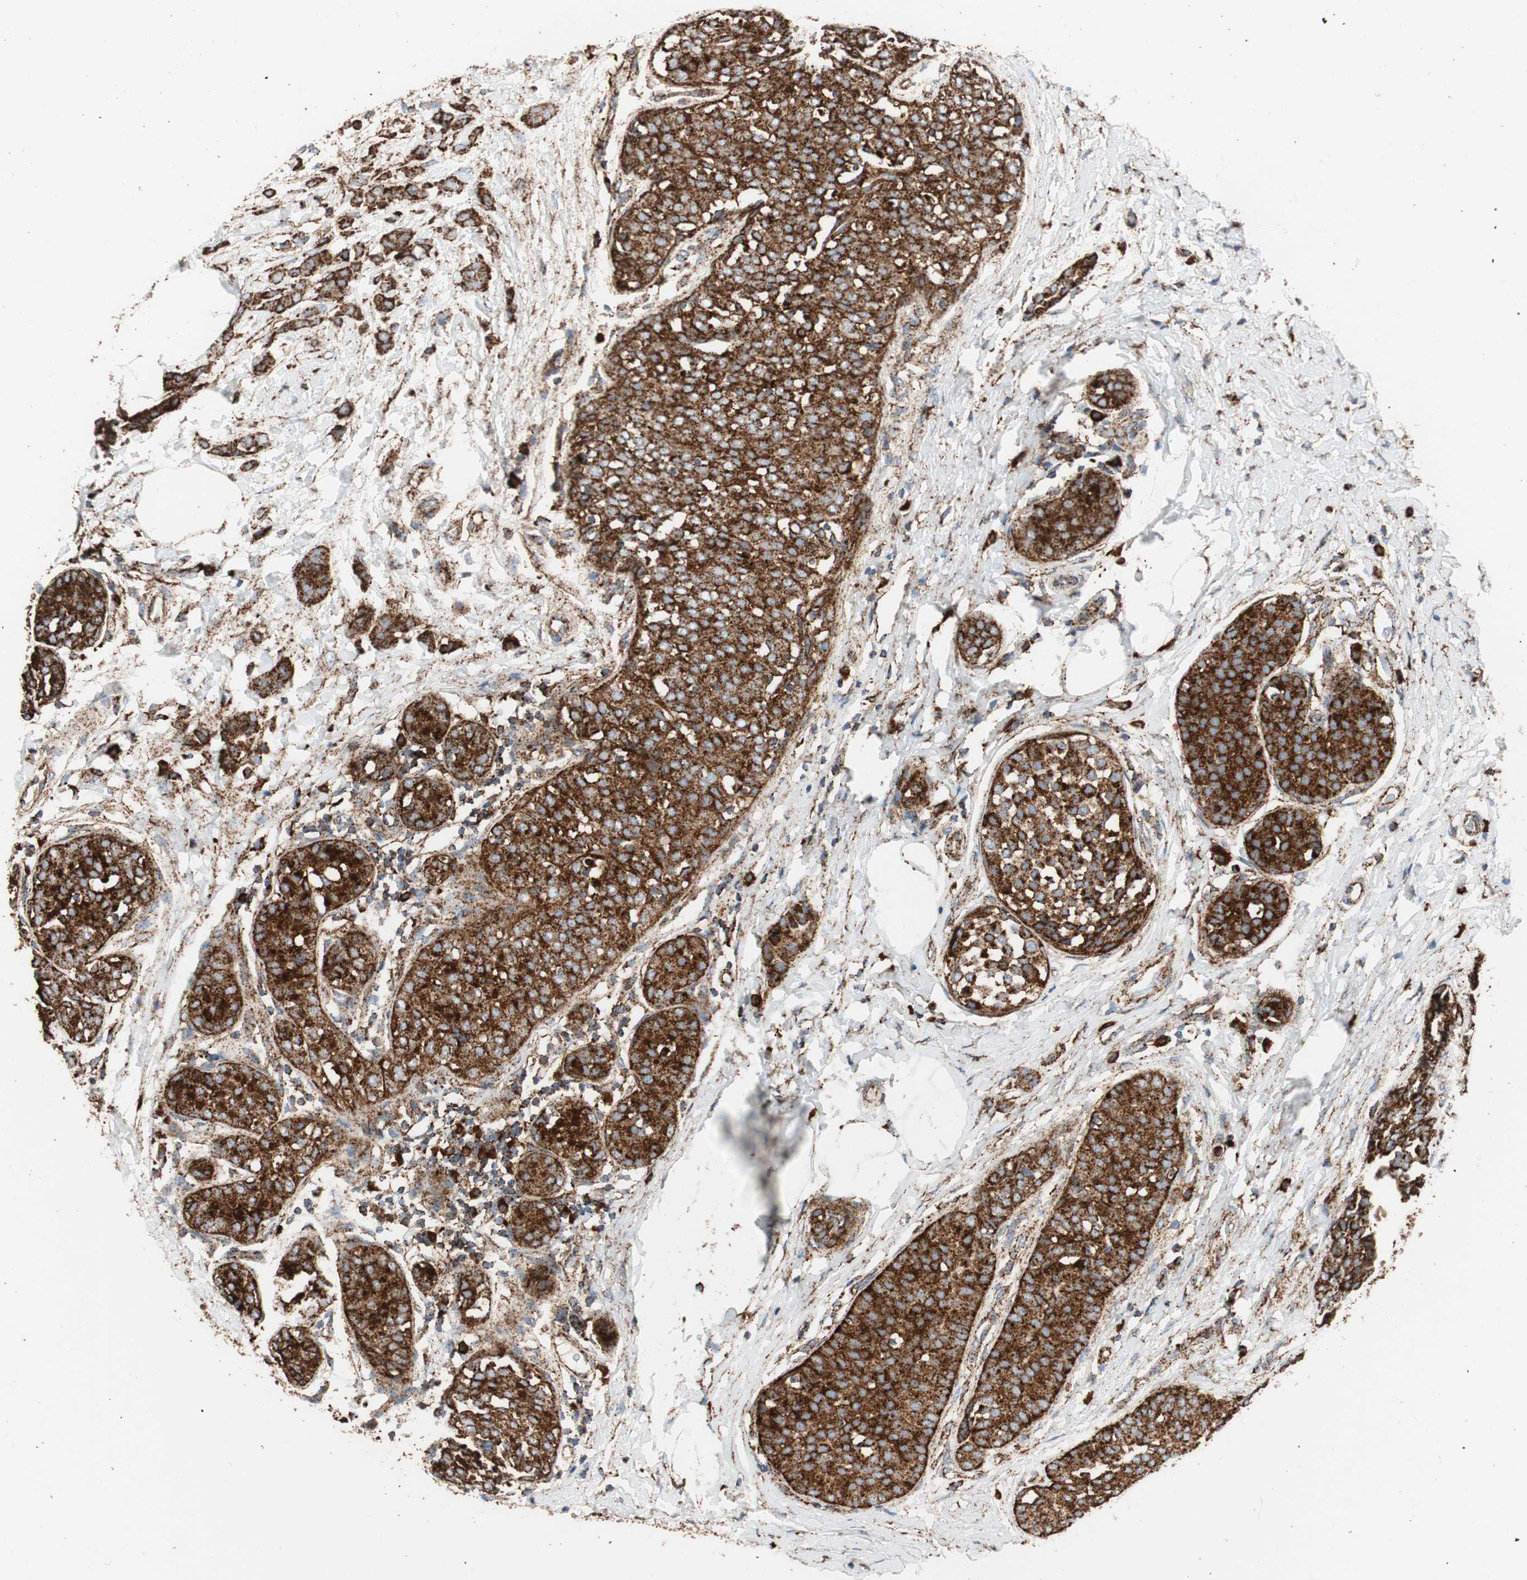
{"staining": {"intensity": "strong", "quantity": ">75%", "location": "cytoplasmic/membranous"}, "tissue": "breast cancer", "cell_type": "Tumor cells", "image_type": "cancer", "snomed": [{"axis": "morphology", "description": "Lobular carcinoma, in situ"}, {"axis": "morphology", "description": "Lobular carcinoma"}, {"axis": "topography", "description": "Breast"}], "caption": "Immunohistochemical staining of human breast lobular carcinoma in situ demonstrates strong cytoplasmic/membranous protein staining in about >75% of tumor cells.", "gene": "LAMP1", "patient": {"sex": "female", "age": 41}}